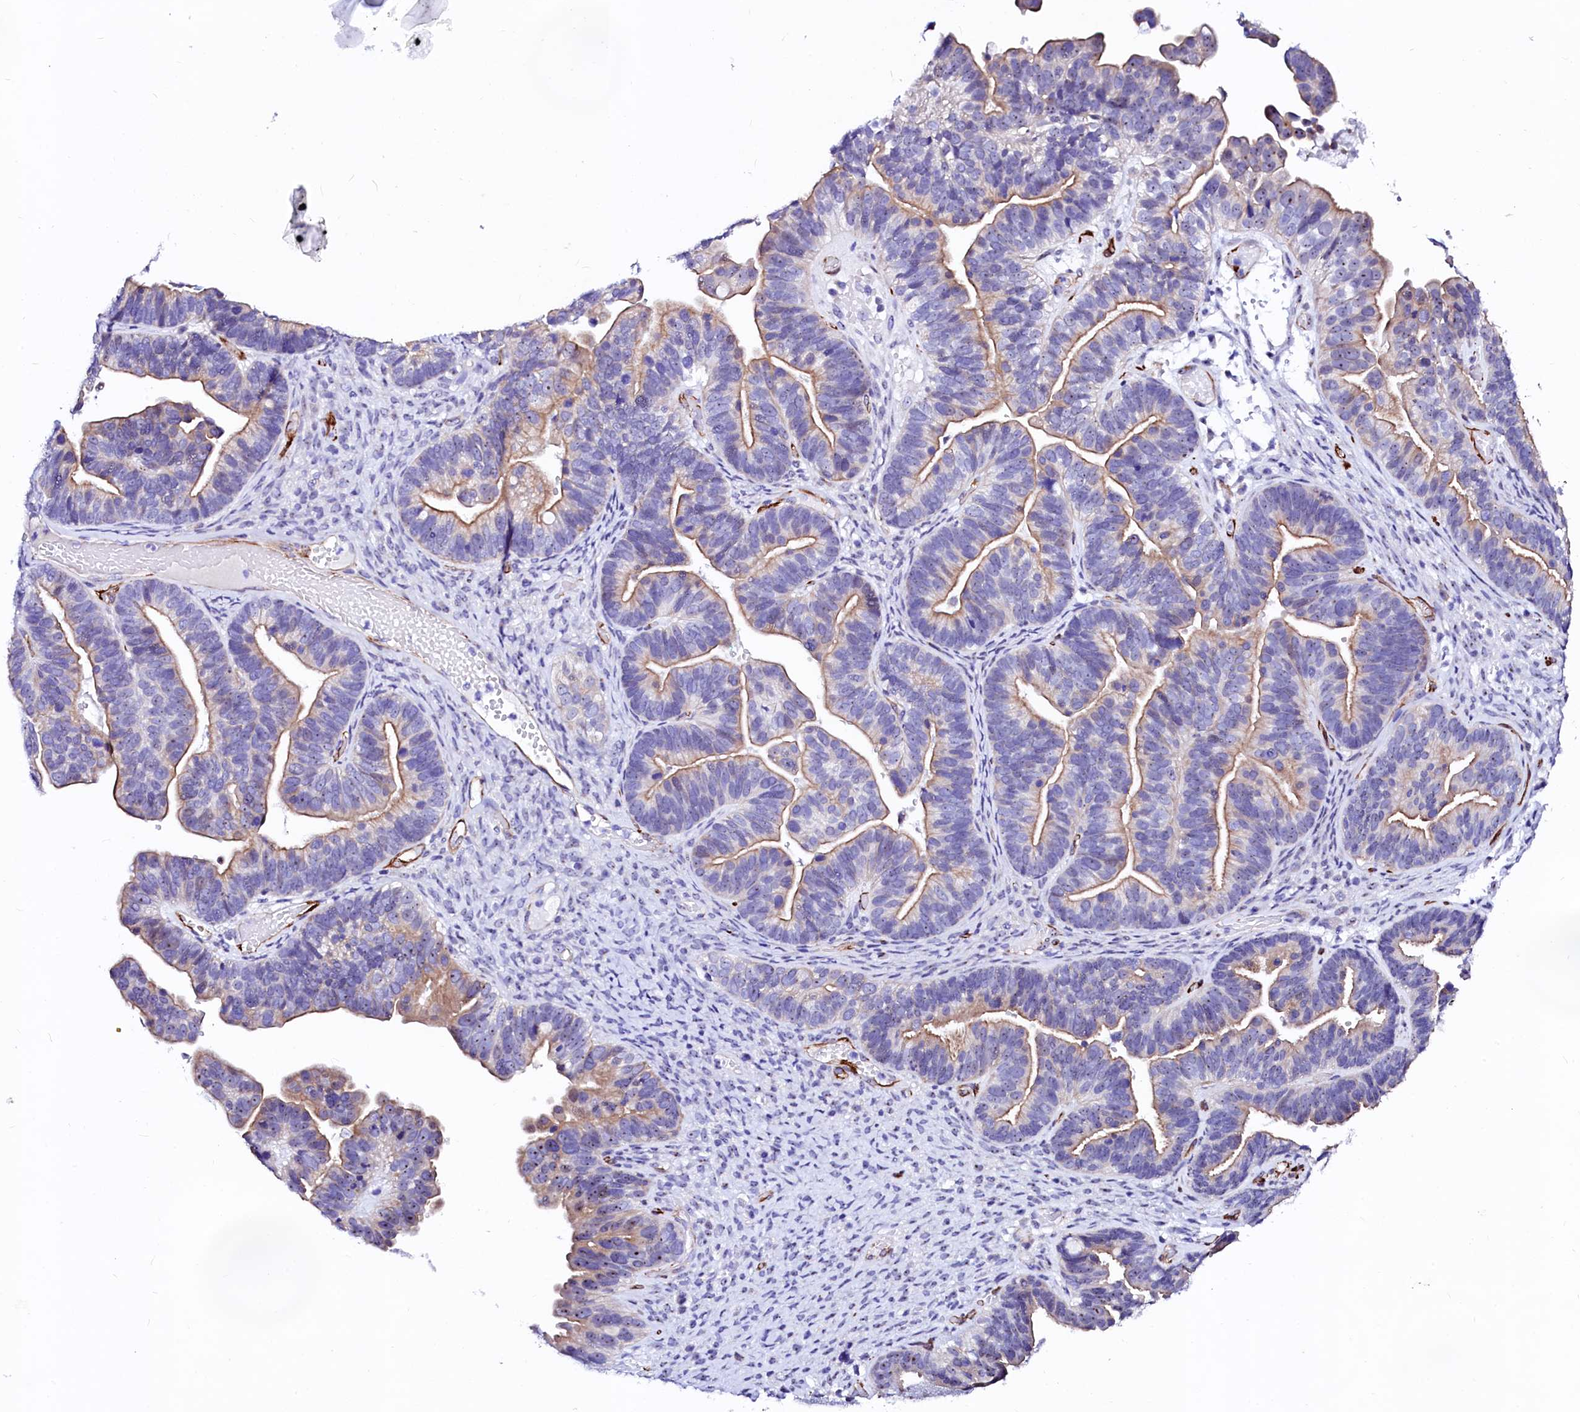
{"staining": {"intensity": "moderate", "quantity": "25%-75%", "location": "cytoplasmic/membranous,nuclear"}, "tissue": "ovarian cancer", "cell_type": "Tumor cells", "image_type": "cancer", "snomed": [{"axis": "morphology", "description": "Cystadenocarcinoma, serous, NOS"}, {"axis": "topography", "description": "Ovary"}], "caption": "The immunohistochemical stain highlights moderate cytoplasmic/membranous and nuclear staining in tumor cells of ovarian serous cystadenocarcinoma tissue.", "gene": "SFR1", "patient": {"sex": "female", "age": 56}}